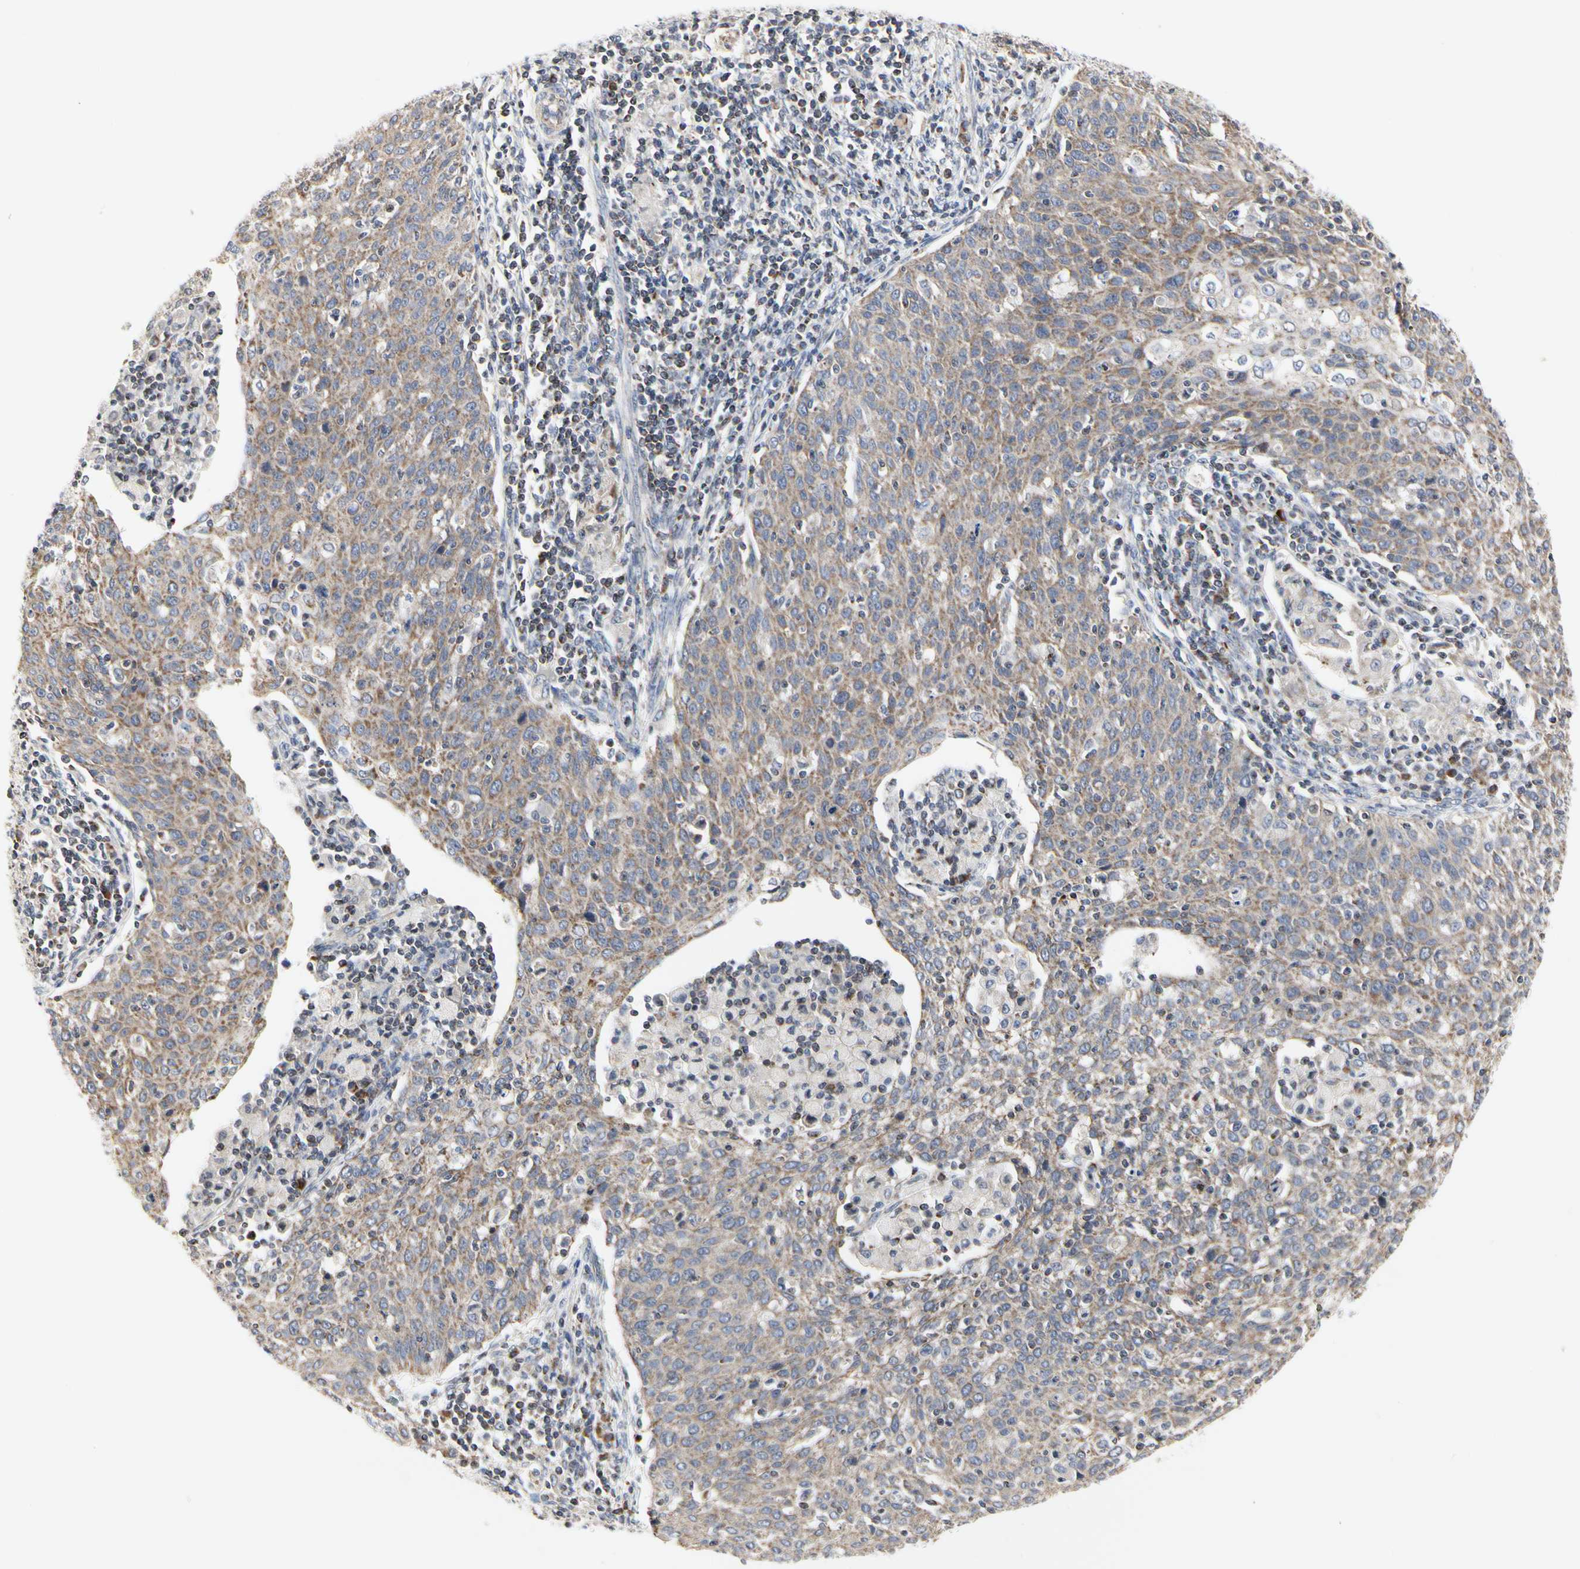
{"staining": {"intensity": "weak", "quantity": ">75%", "location": "cytoplasmic/membranous"}, "tissue": "cervical cancer", "cell_type": "Tumor cells", "image_type": "cancer", "snomed": [{"axis": "morphology", "description": "Squamous cell carcinoma, NOS"}, {"axis": "topography", "description": "Cervix"}], "caption": "Immunohistochemical staining of human squamous cell carcinoma (cervical) displays weak cytoplasmic/membranous protein positivity in approximately >75% of tumor cells.", "gene": "TSKU", "patient": {"sex": "female", "age": 38}}